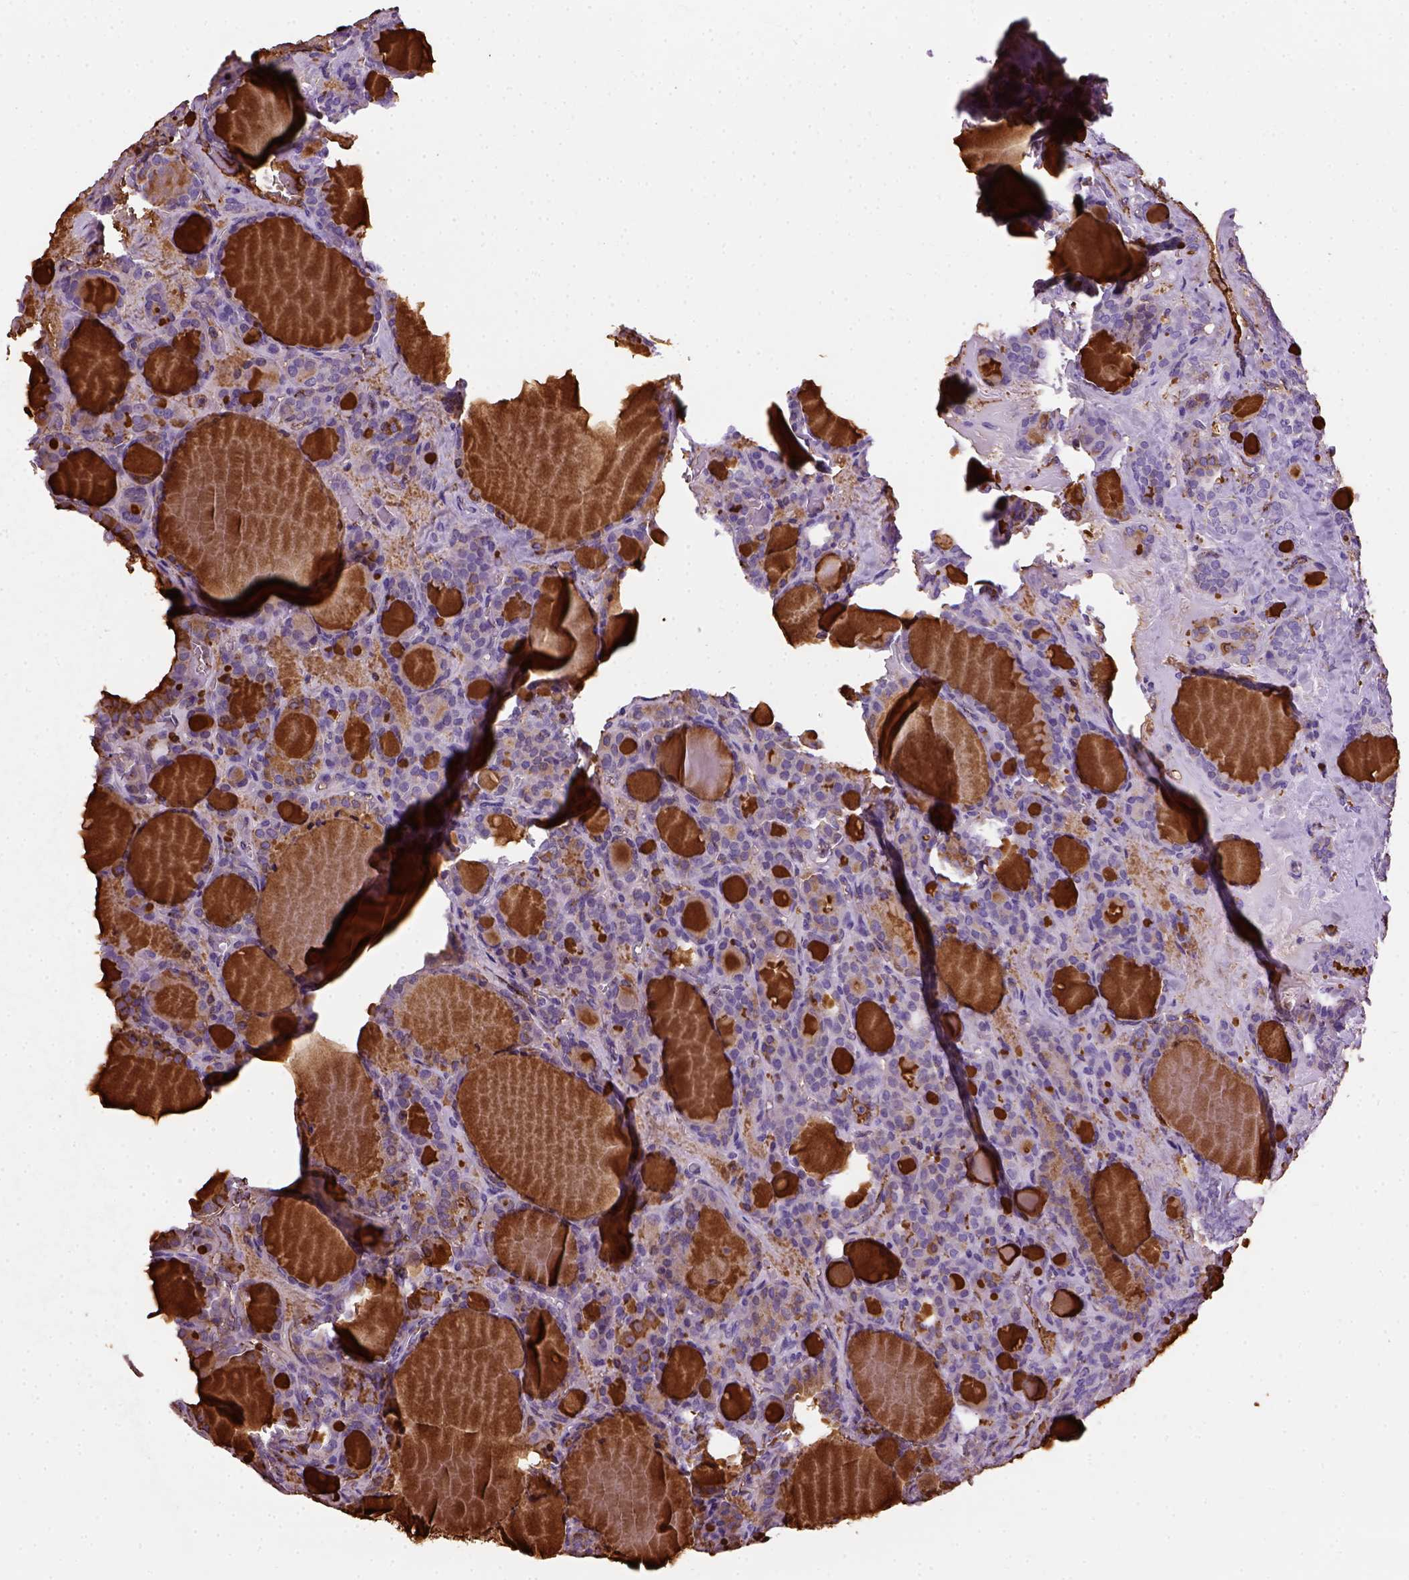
{"staining": {"intensity": "moderate", "quantity": "<25%", "location": "cytoplasmic/membranous"}, "tissue": "thyroid cancer", "cell_type": "Tumor cells", "image_type": "cancer", "snomed": [{"axis": "morphology", "description": "Normal tissue, NOS"}, {"axis": "morphology", "description": "Follicular adenoma carcinoma, NOS"}, {"axis": "topography", "description": "Thyroid gland"}], "caption": "This is an image of IHC staining of thyroid cancer (follicular adenoma carcinoma), which shows moderate expression in the cytoplasmic/membranous of tumor cells.", "gene": "VWF", "patient": {"sex": "female", "age": 31}}